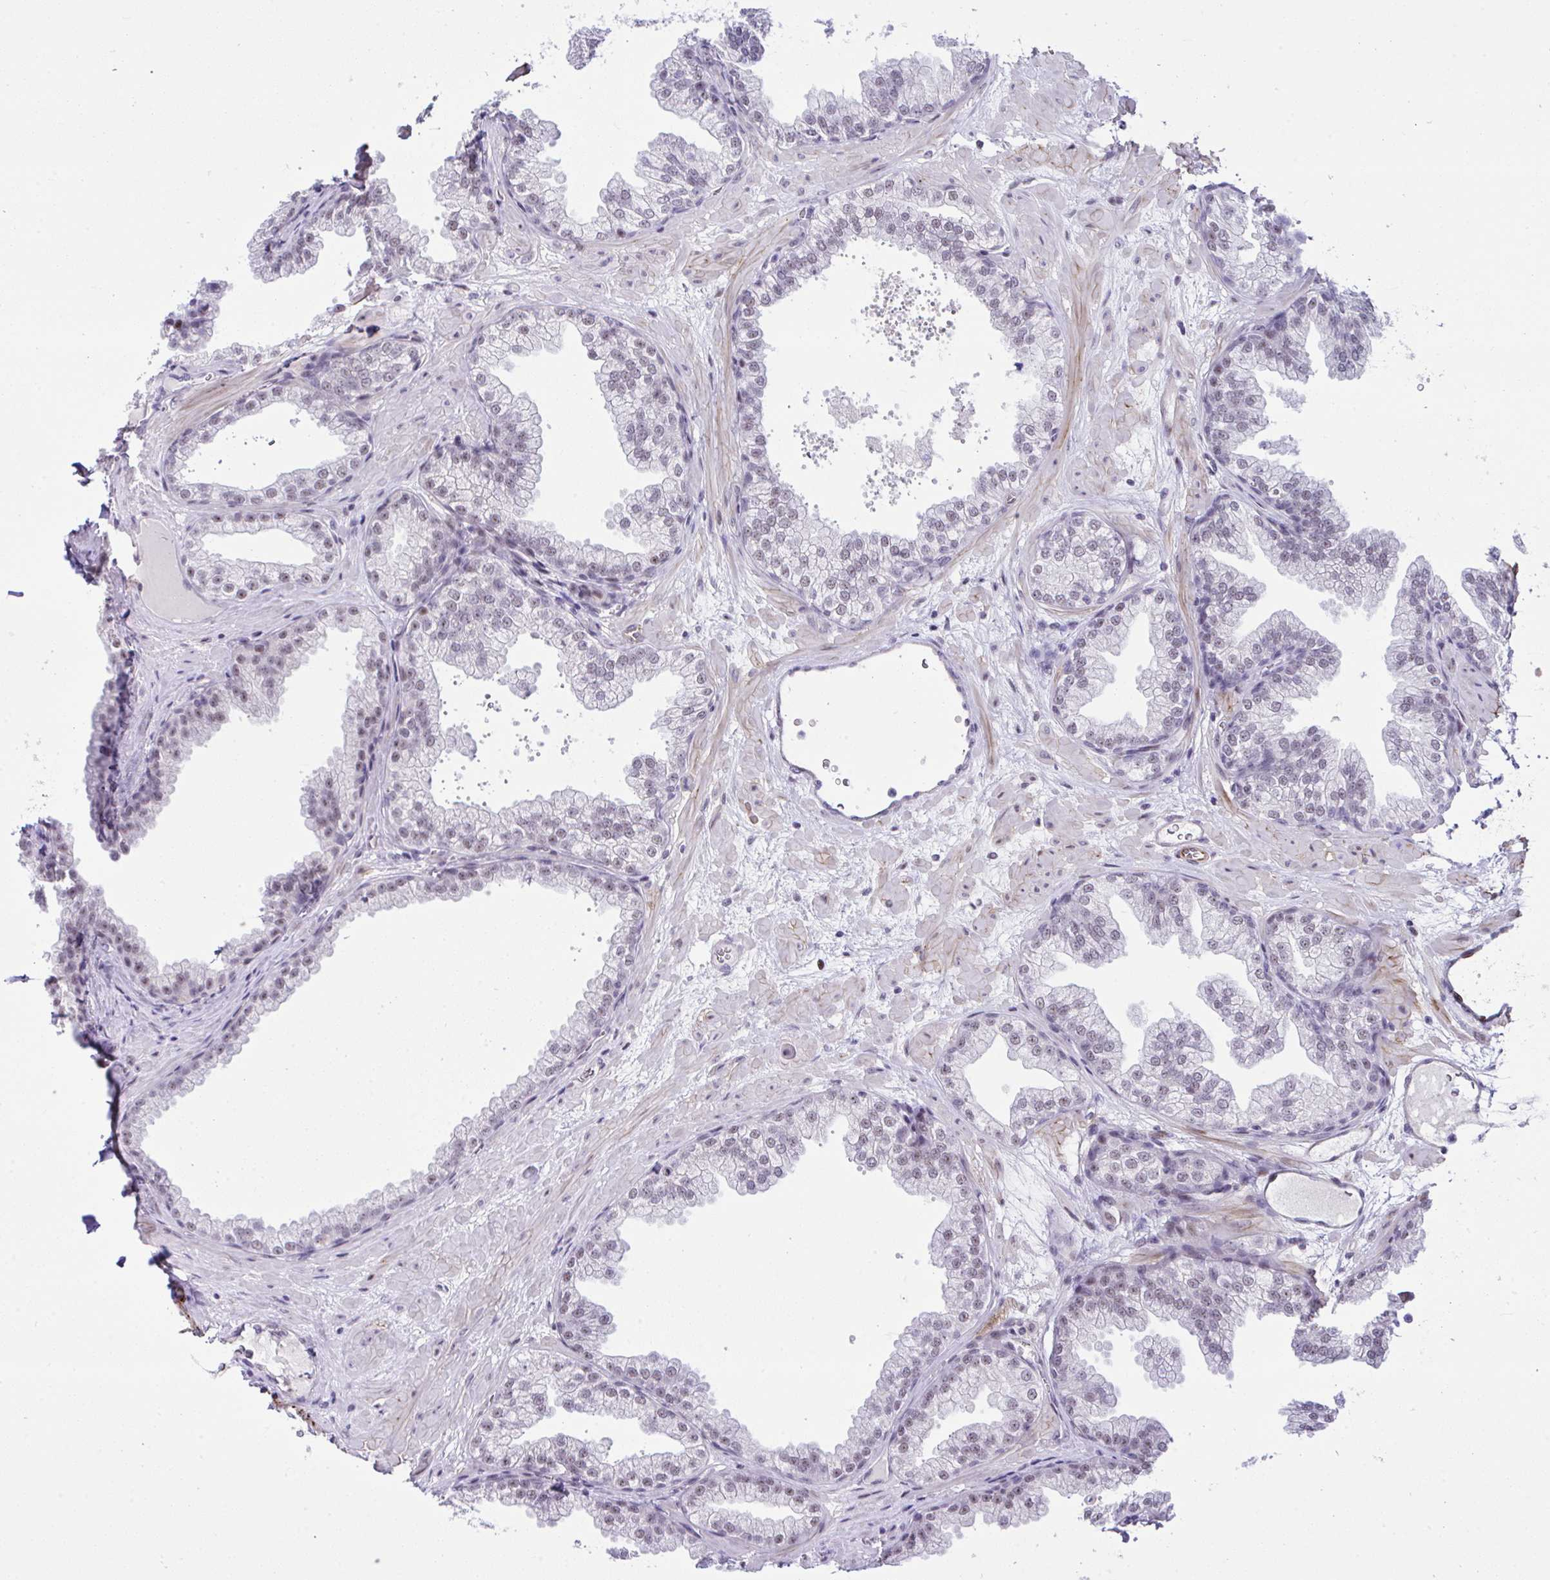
{"staining": {"intensity": "negative", "quantity": "none", "location": "none"}, "tissue": "prostate", "cell_type": "Glandular cells", "image_type": "normal", "snomed": [{"axis": "morphology", "description": "Normal tissue, NOS"}, {"axis": "topography", "description": "Prostate"}], "caption": "Immunohistochemical staining of normal prostate shows no significant expression in glandular cells. Nuclei are stained in blue.", "gene": "FBXO34", "patient": {"sex": "male", "age": 37}}